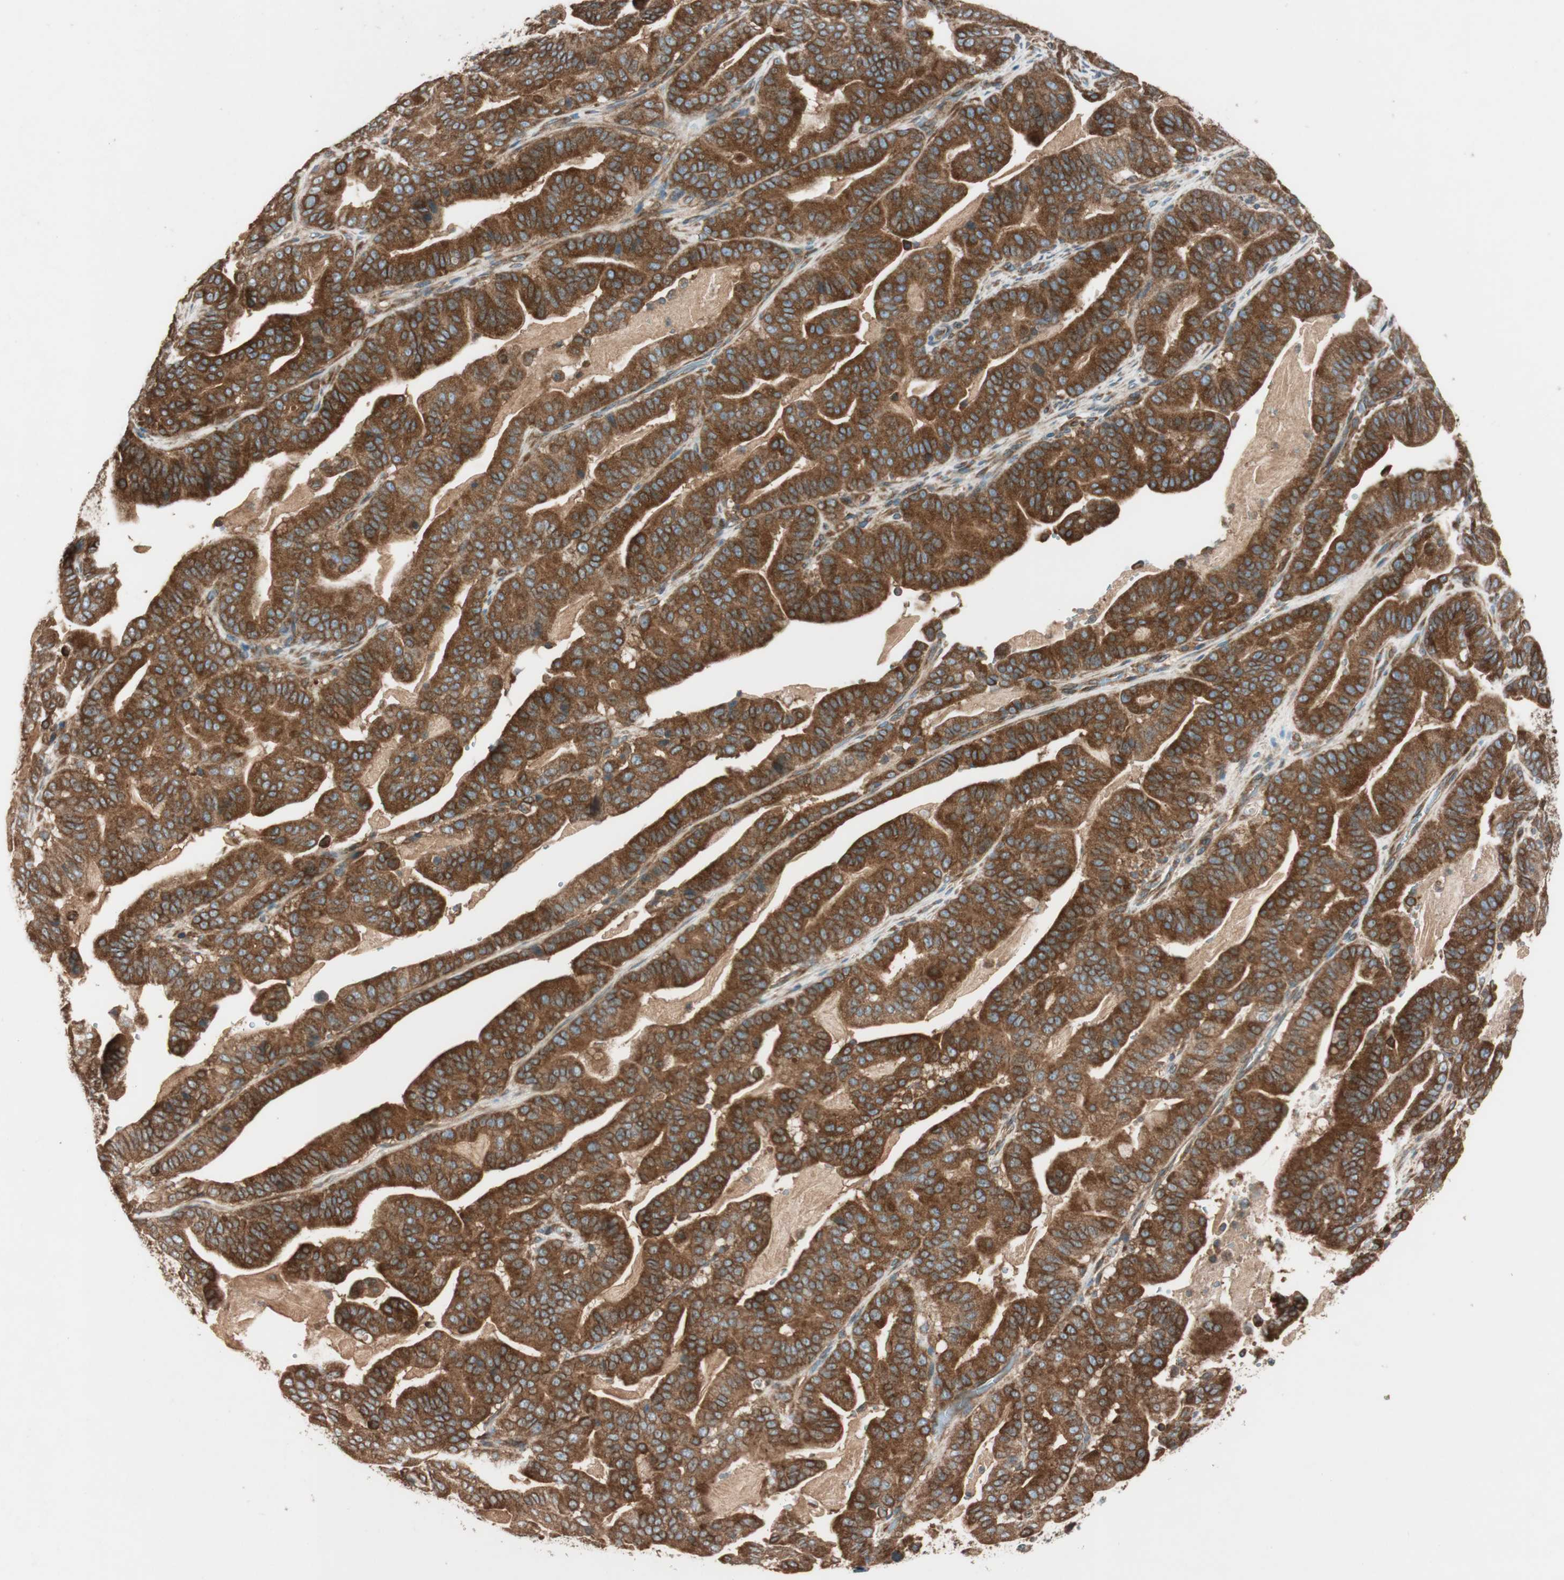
{"staining": {"intensity": "strong", "quantity": ">75%", "location": "cytoplasmic/membranous"}, "tissue": "pancreatic cancer", "cell_type": "Tumor cells", "image_type": "cancer", "snomed": [{"axis": "morphology", "description": "Adenocarcinoma, NOS"}, {"axis": "topography", "description": "Pancreas"}], "caption": "Pancreatic cancer (adenocarcinoma) was stained to show a protein in brown. There is high levels of strong cytoplasmic/membranous expression in about >75% of tumor cells.", "gene": "RAB5A", "patient": {"sex": "male", "age": 63}}